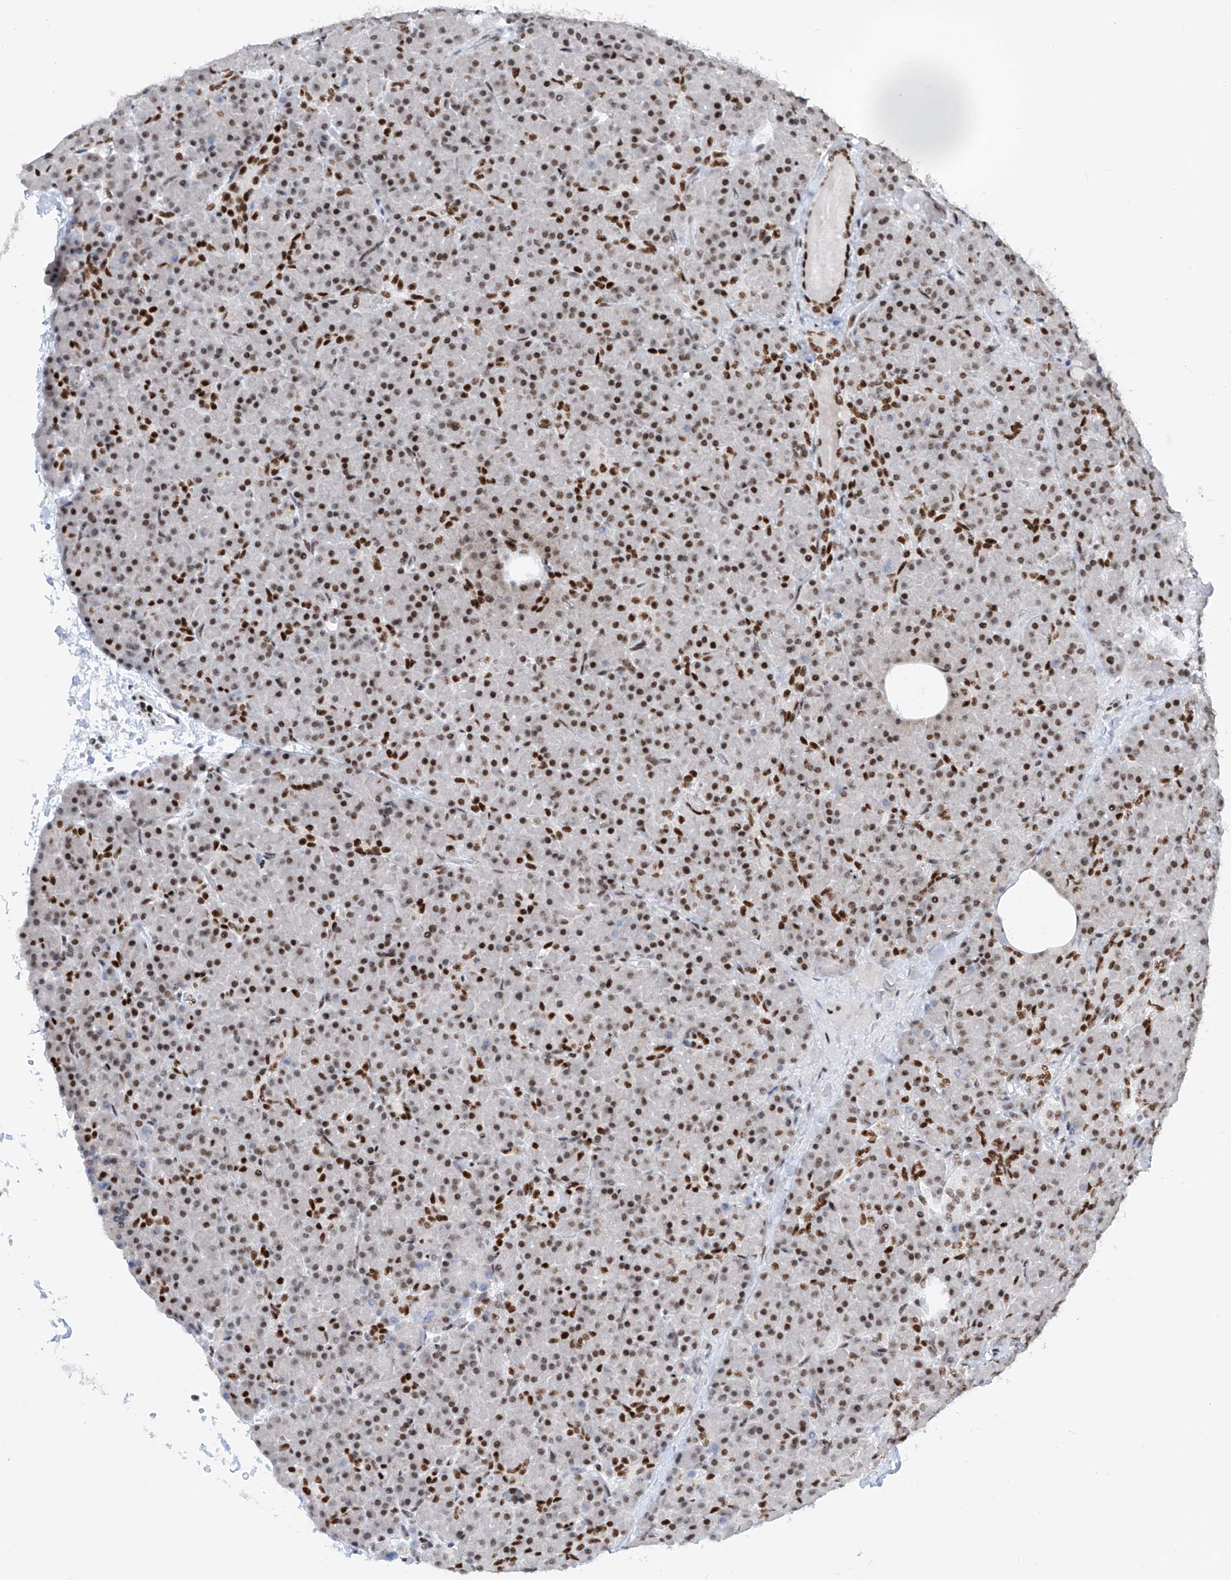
{"staining": {"intensity": "strong", "quantity": ">75%", "location": "nuclear"}, "tissue": "pancreas", "cell_type": "Exocrine glandular cells", "image_type": "normal", "snomed": [{"axis": "morphology", "description": "Normal tissue, NOS"}, {"axis": "topography", "description": "Pancreas"}], "caption": "Protein expression analysis of normal pancreas reveals strong nuclear staining in approximately >75% of exocrine glandular cells. (DAB (3,3'-diaminobenzidine) IHC with brightfield microscopy, high magnification).", "gene": "TAF4", "patient": {"sex": "female", "age": 43}}